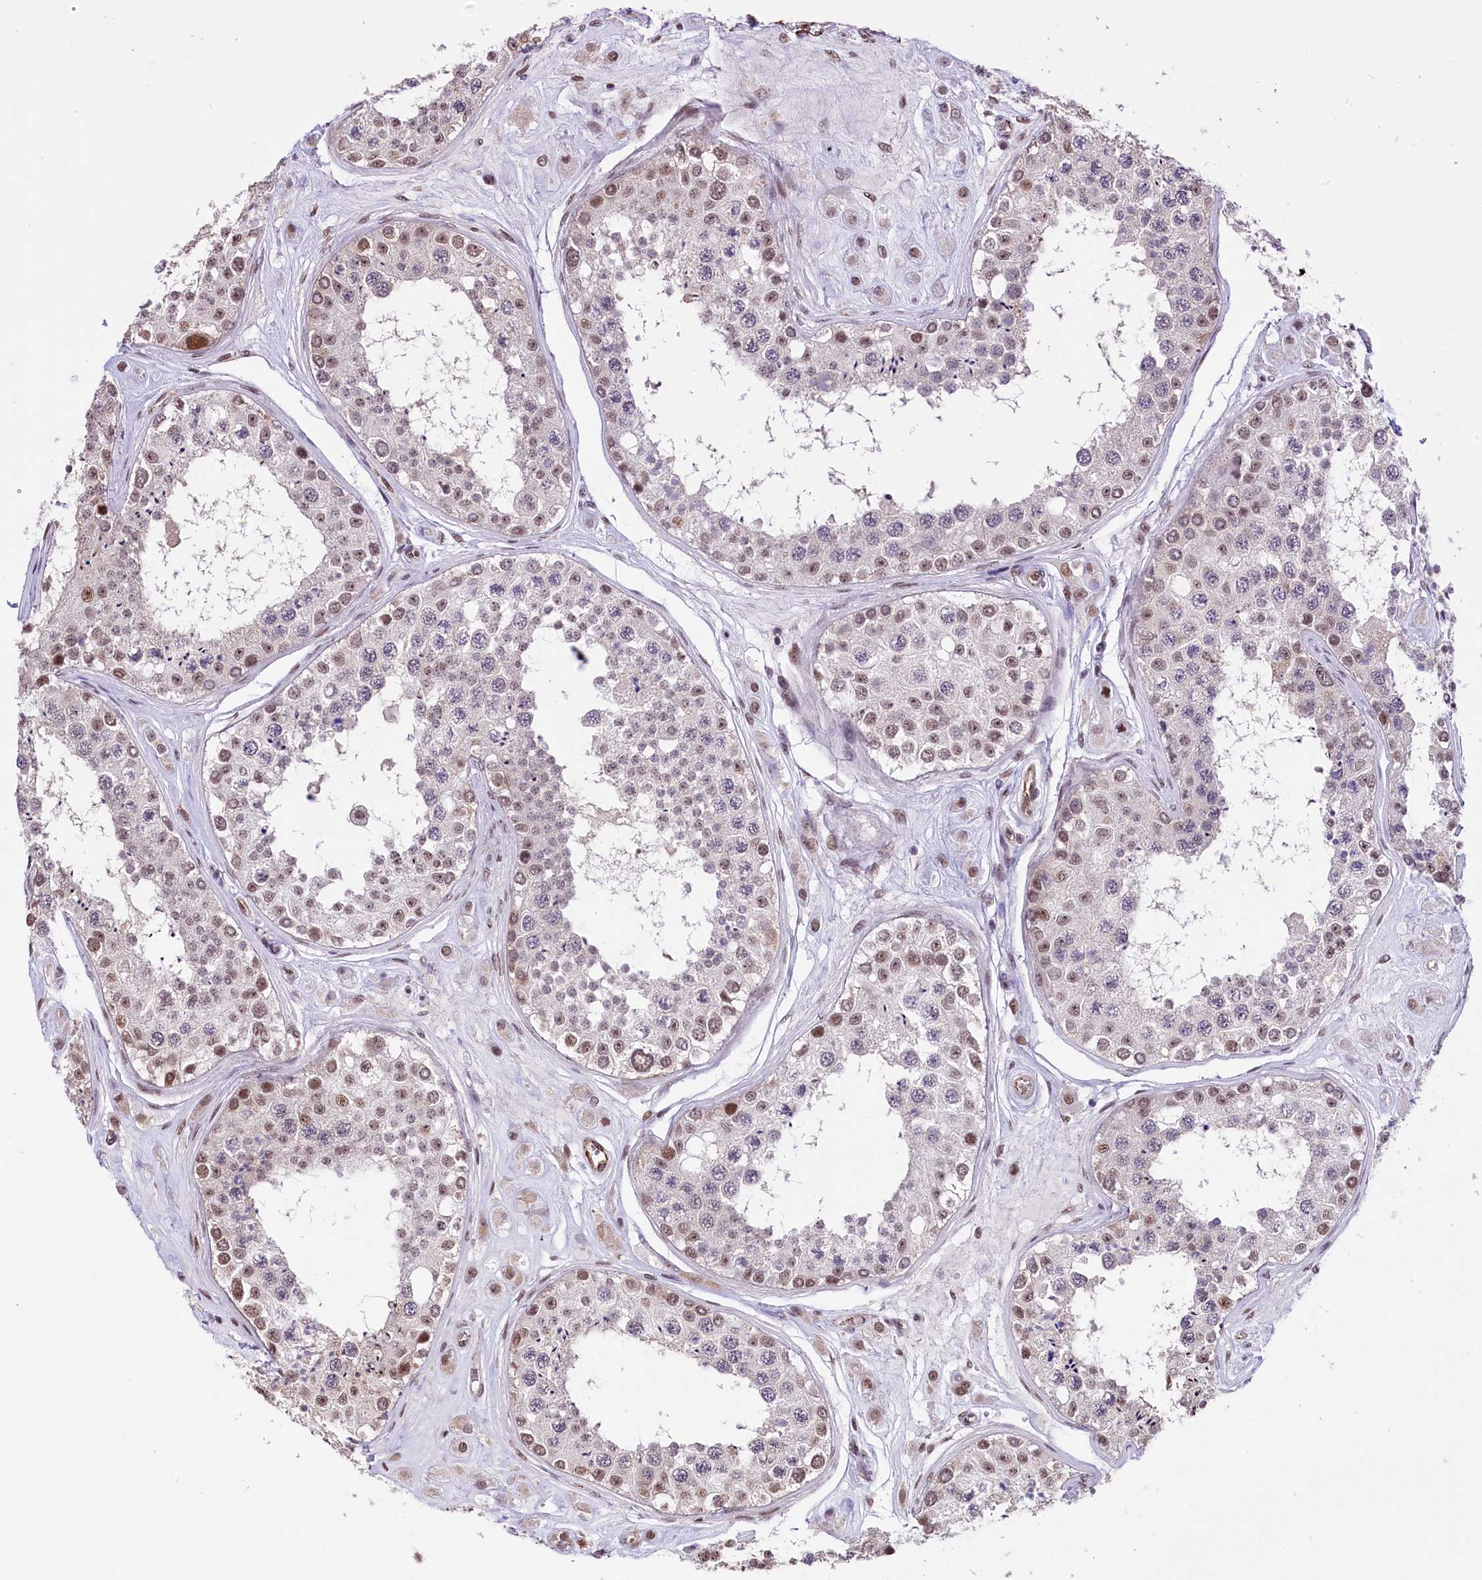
{"staining": {"intensity": "moderate", "quantity": "<25%", "location": "nuclear"}, "tissue": "testis", "cell_type": "Cells in seminiferous ducts", "image_type": "normal", "snomed": [{"axis": "morphology", "description": "Normal tissue, NOS"}, {"axis": "topography", "description": "Testis"}], "caption": "Moderate nuclear positivity for a protein is appreciated in approximately <25% of cells in seminiferous ducts of unremarkable testis using immunohistochemistry.", "gene": "MRPL54", "patient": {"sex": "male", "age": 25}}